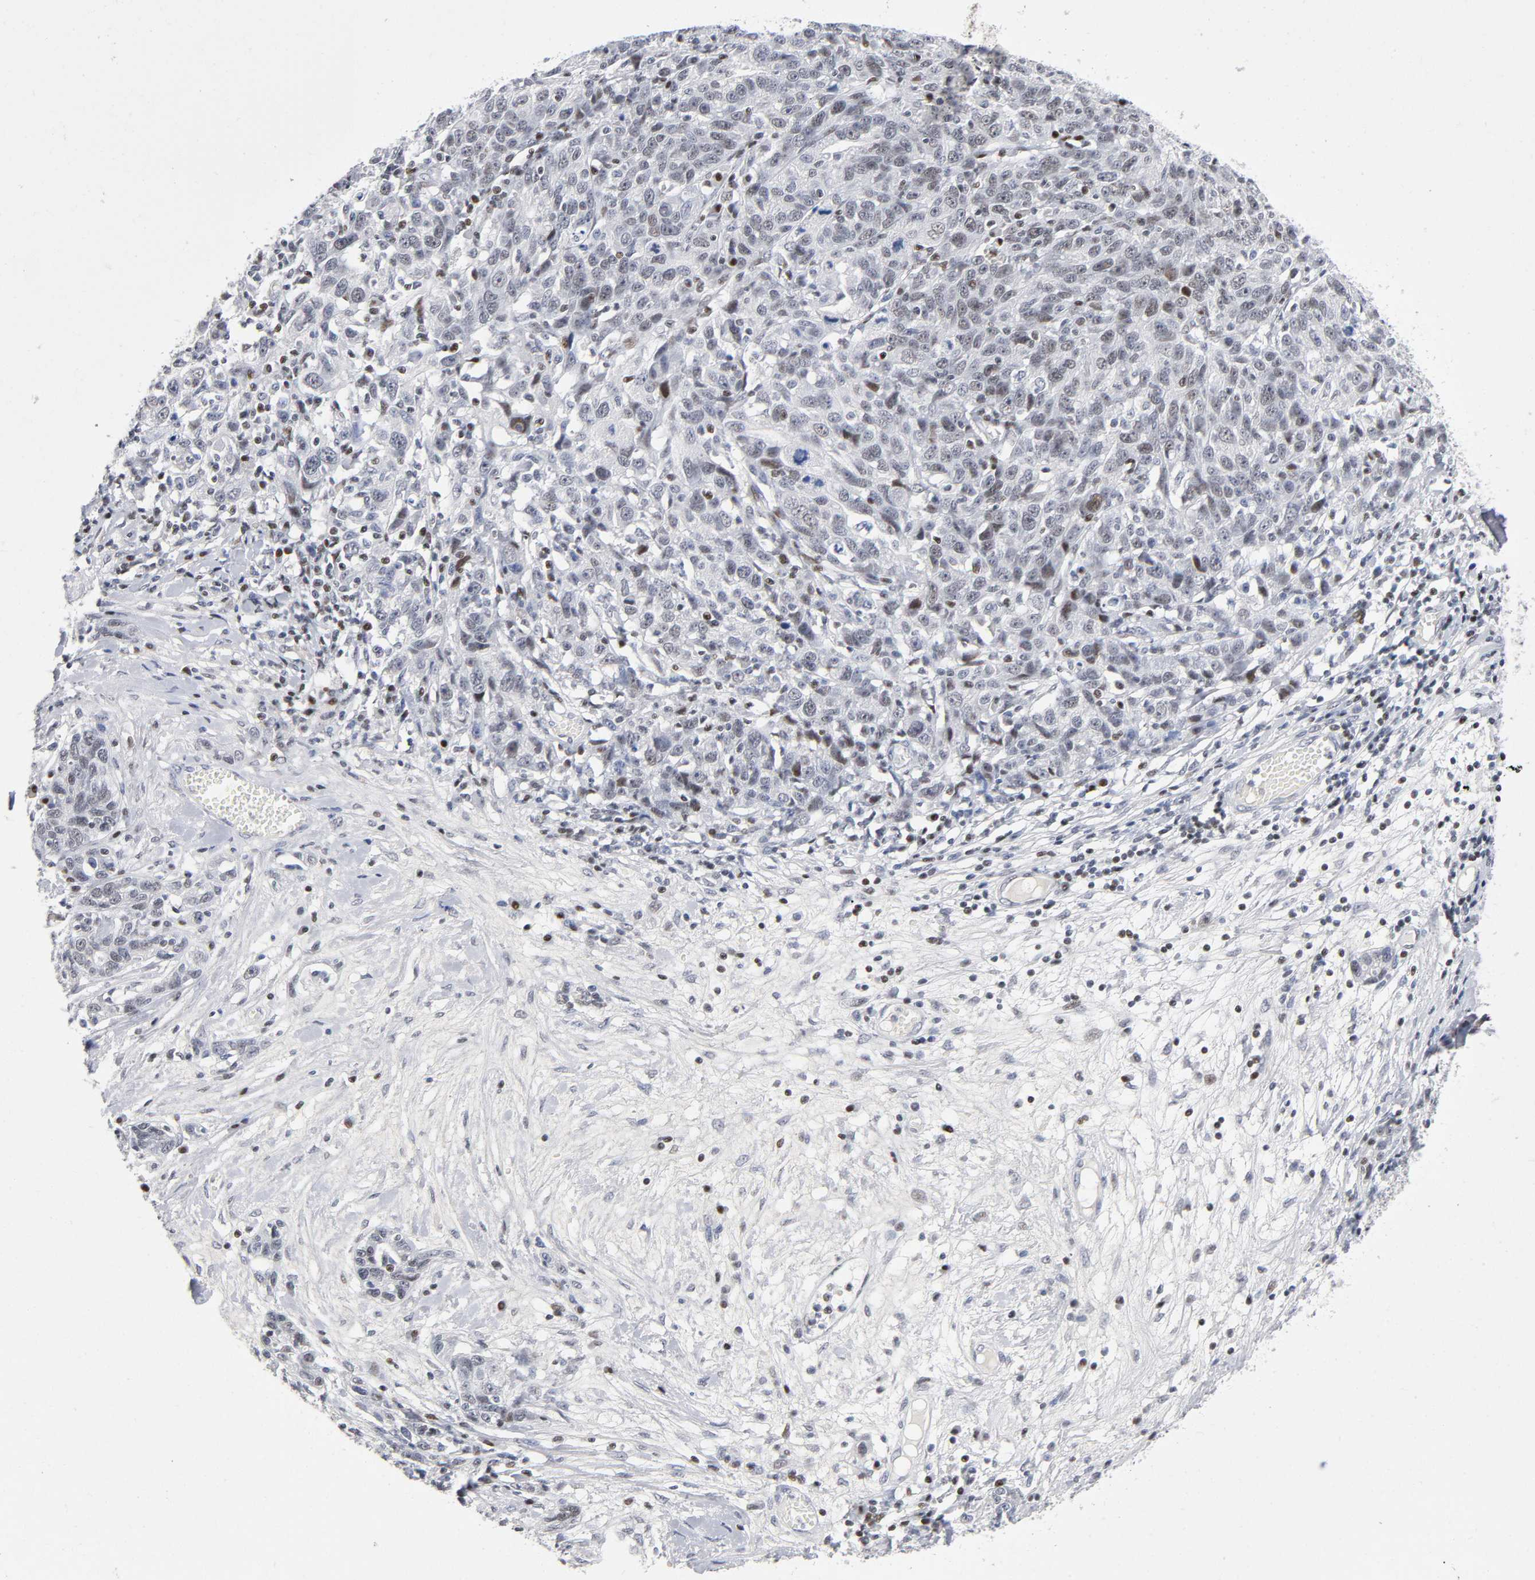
{"staining": {"intensity": "negative", "quantity": "none", "location": "none"}, "tissue": "ovarian cancer", "cell_type": "Tumor cells", "image_type": "cancer", "snomed": [{"axis": "morphology", "description": "Cystadenocarcinoma, serous, NOS"}, {"axis": "topography", "description": "Ovary"}], "caption": "Human ovarian cancer (serous cystadenocarcinoma) stained for a protein using immunohistochemistry (IHC) demonstrates no positivity in tumor cells.", "gene": "SP3", "patient": {"sex": "female", "age": 71}}